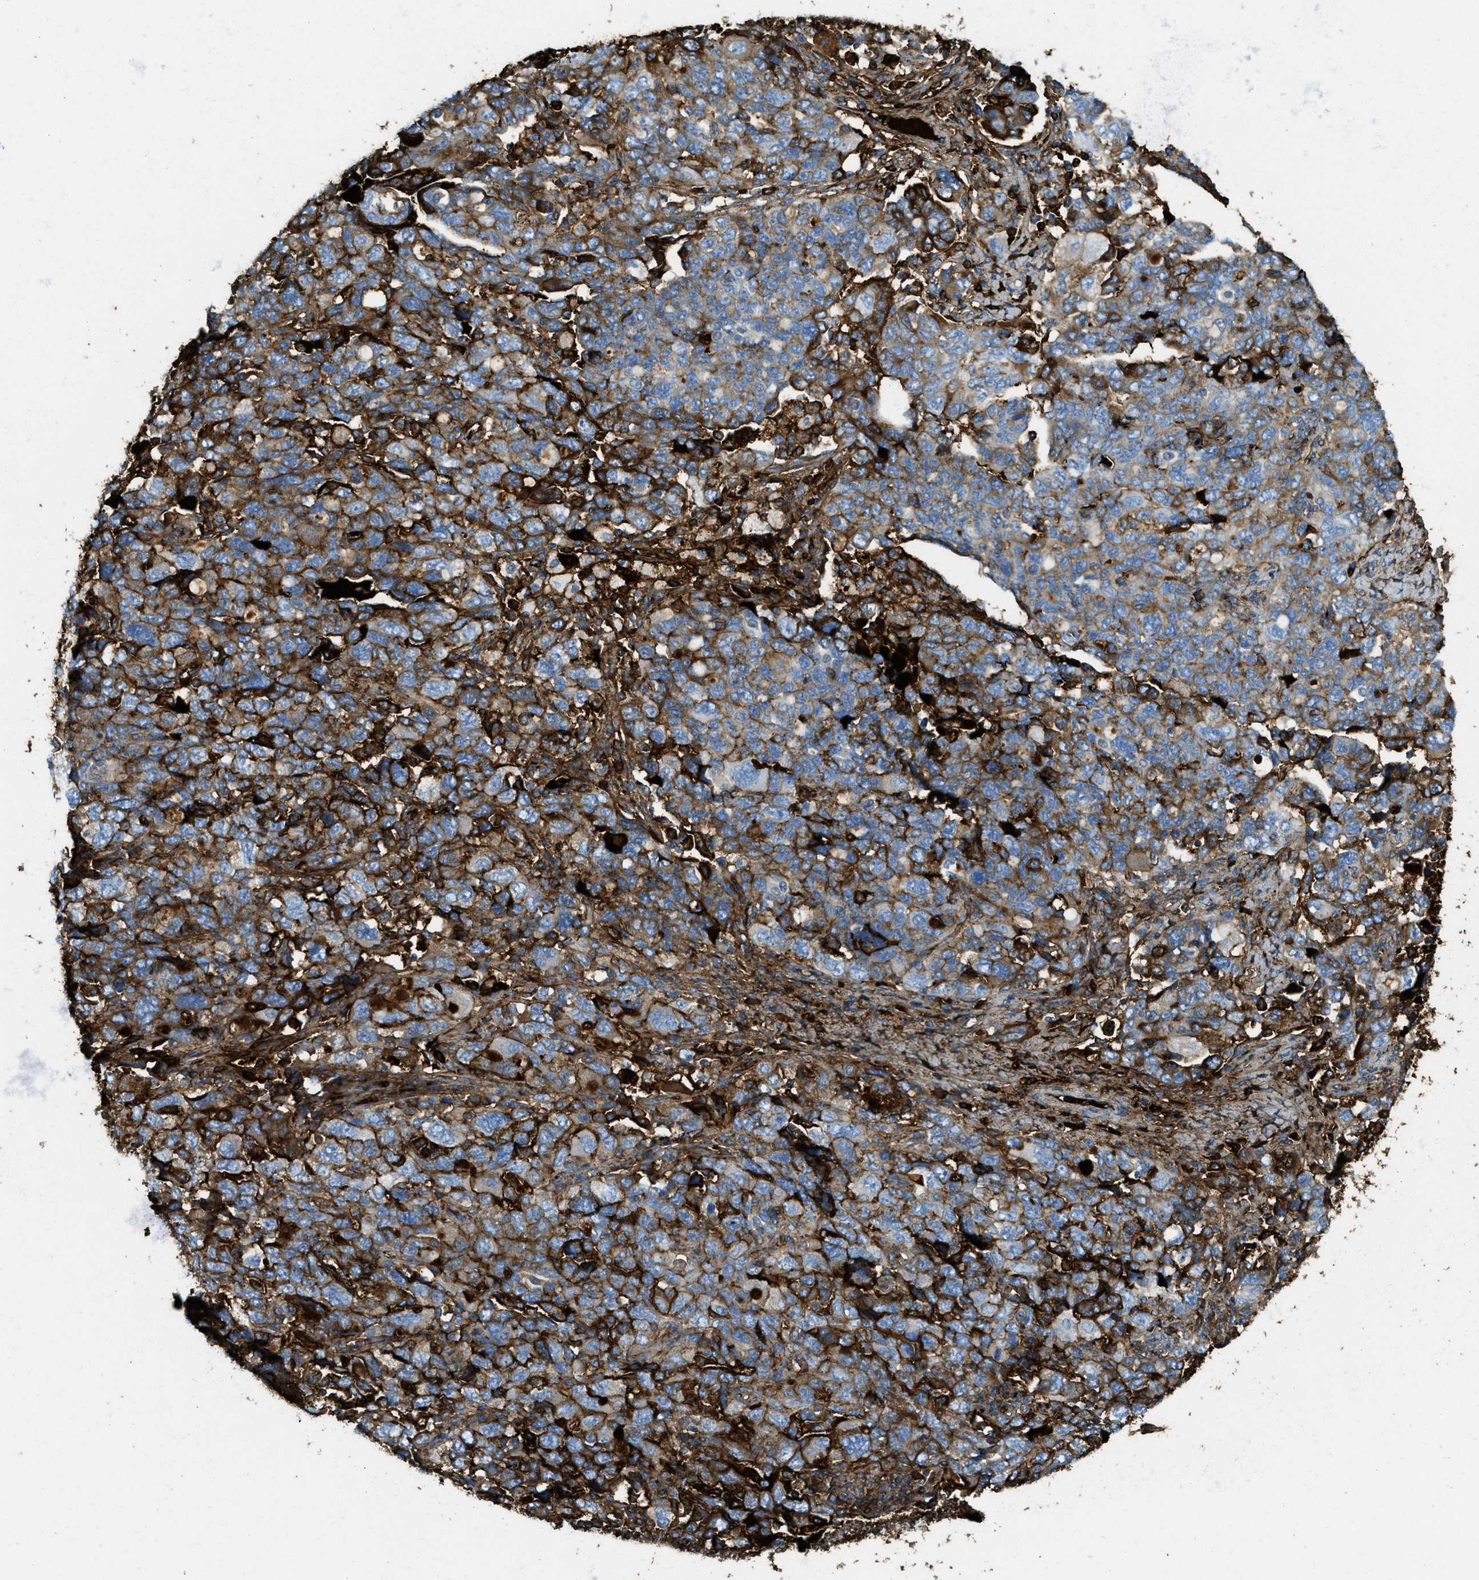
{"staining": {"intensity": "moderate", "quantity": "25%-75%", "location": "cytoplasmic/membranous"}, "tissue": "ovarian cancer", "cell_type": "Tumor cells", "image_type": "cancer", "snomed": [{"axis": "morphology", "description": "Carcinoma, NOS"}, {"axis": "morphology", "description": "Cystadenocarcinoma, serous, NOS"}, {"axis": "topography", "description": "Ovary"}], "caption": "DAB (3,3'-diaminobenzidine) immunohistochemical staining of human ovarian cancer demonstrates moderate cytoplasmic/membranous protein staining in about 25%-75% of tumor cells.", "gene": "TRIM59", "patient": {"sex": "female", "age": 69}}